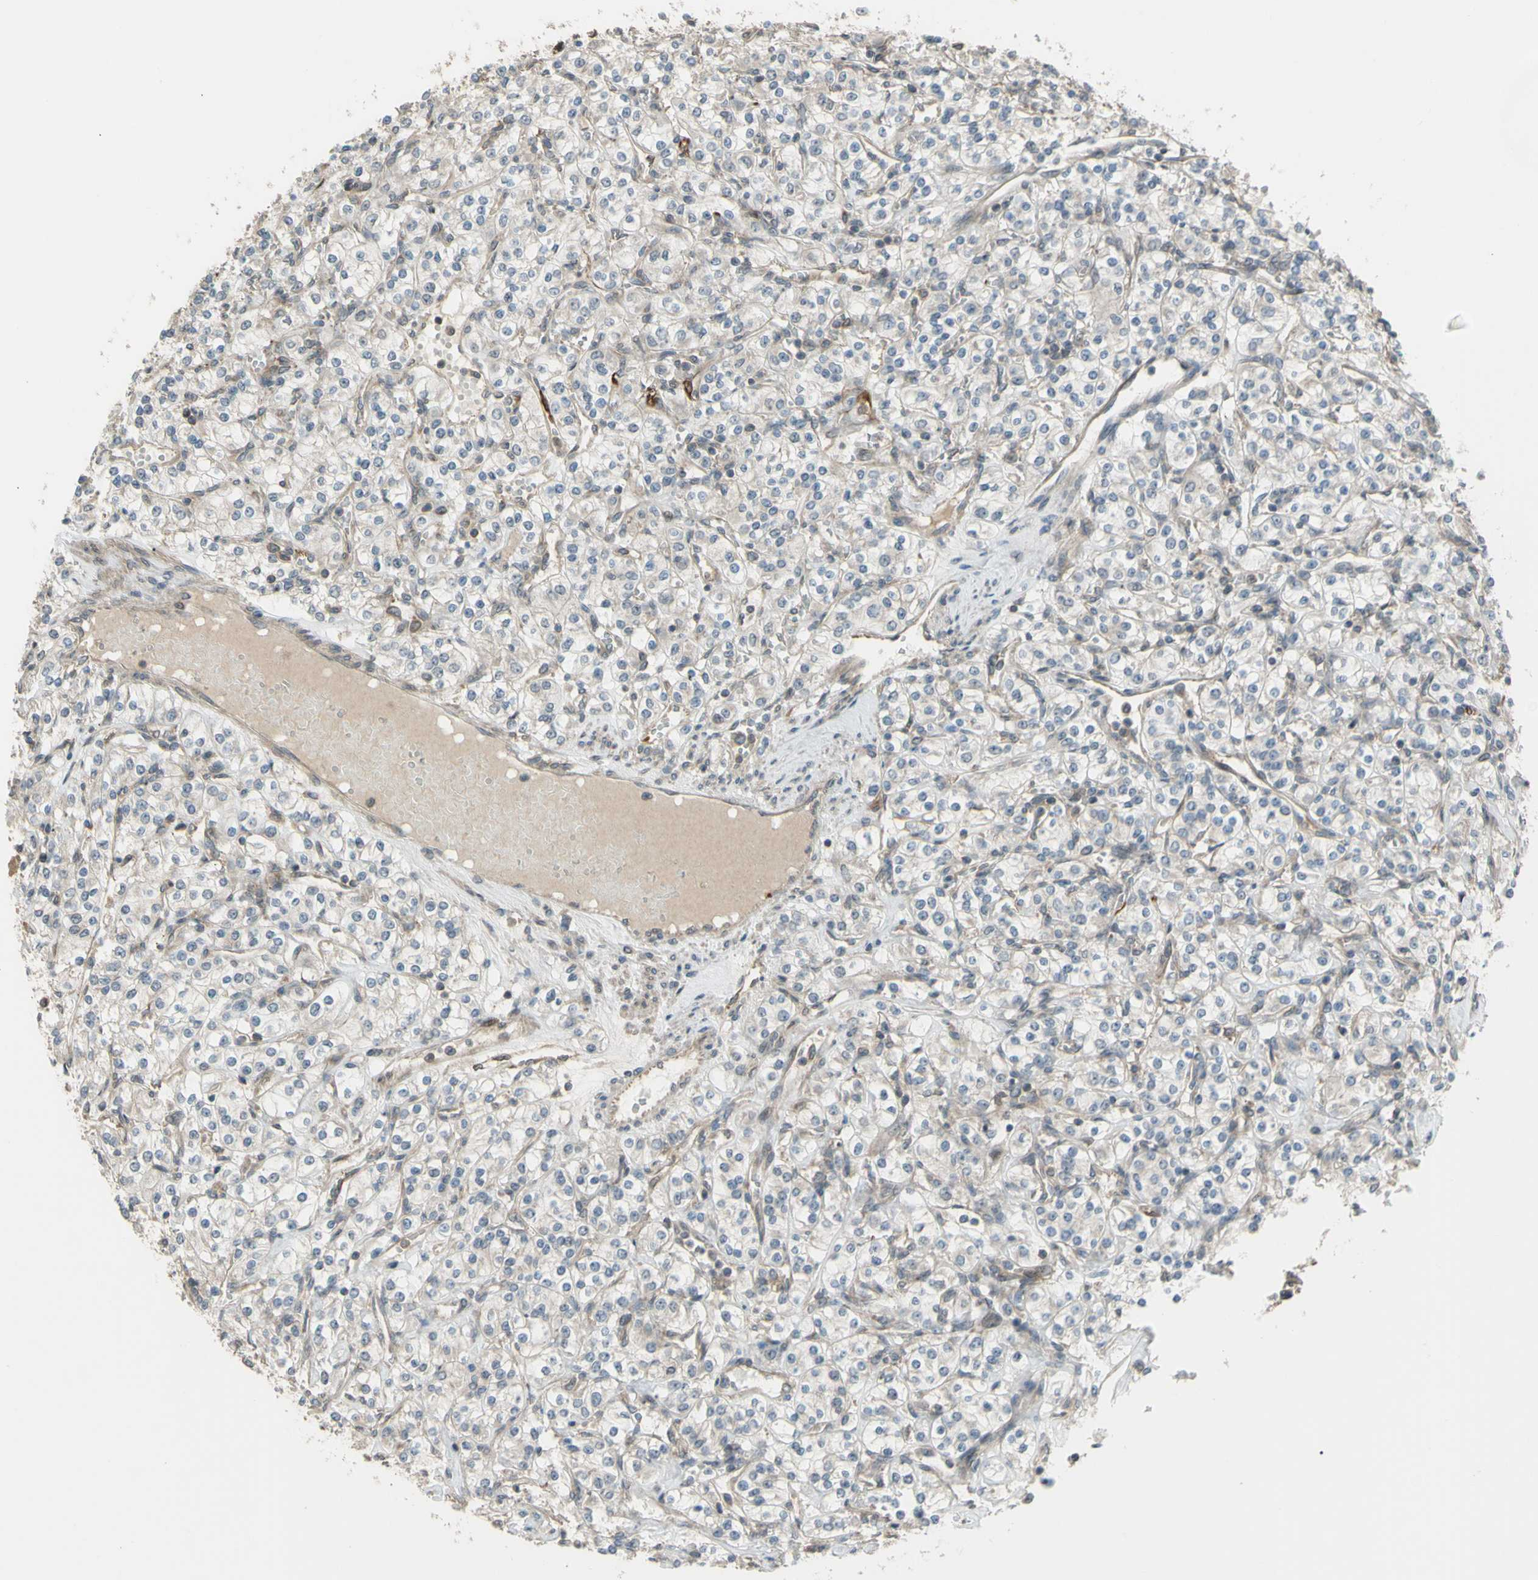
{"staining": {"intensity": "negative", "quantity": "none", "location": "none"}, "tissue": "renal cancer", "cell_type": "Tumor cells", "image_type": "cancer", "snomed": [{"axis": "morphology", "description": "Adenocarcinoma, NOS"}, {"axis": "topography", "description": "Kidney"}], "caption": "Immunohistochemical staining of human adenocarcinoma (renal) displays no significant expression in tumor cells.", "gene": "FLII", "patient": {"sex": "male", "age": 77}}